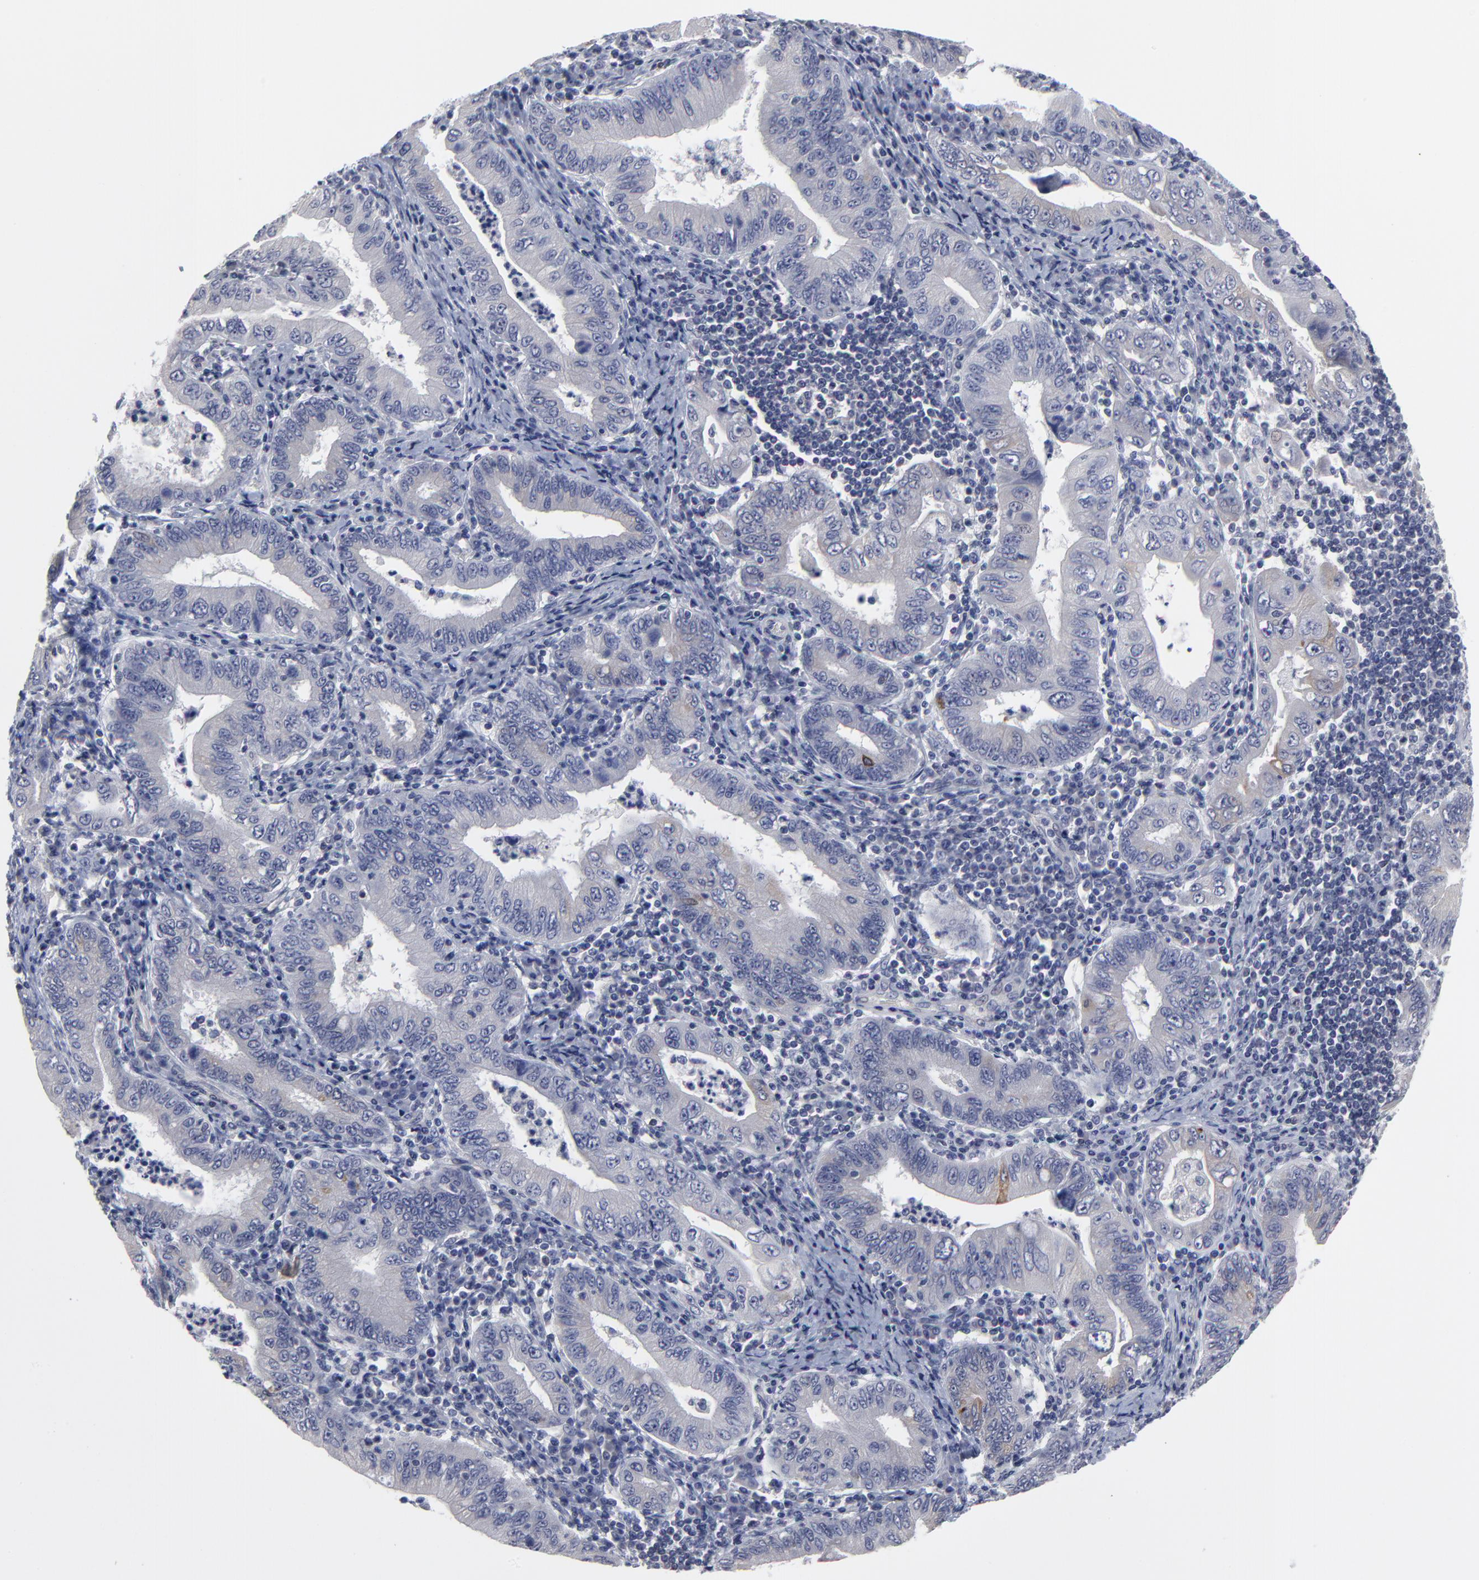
{"staining": {"intensity": "negative", "quantity": "none", "location": "none"}, "tissue": "stomach cancer", "cell_type": "Tumor cells", "image_type": "cancer", "snomed": [{"axis": "morphology", "description": "Normal tissue, NOS"}, {"axis": "morphology", "description": "Adenocarcinoma, NOS"}, {"axis": "topography", "description": "Esophagus"}, {"axis": "topography", "description": "Stomach, upper"}, {"axis": "topography", "description": "Peripheral nerve tissue"}], "caption": "The IHC histopathology image has no significant positivity in tumor cells of stomach adenocarcinoma tissue.", "gene": "MAGEA10", "patient": {"sex": "male", "age": 62}}